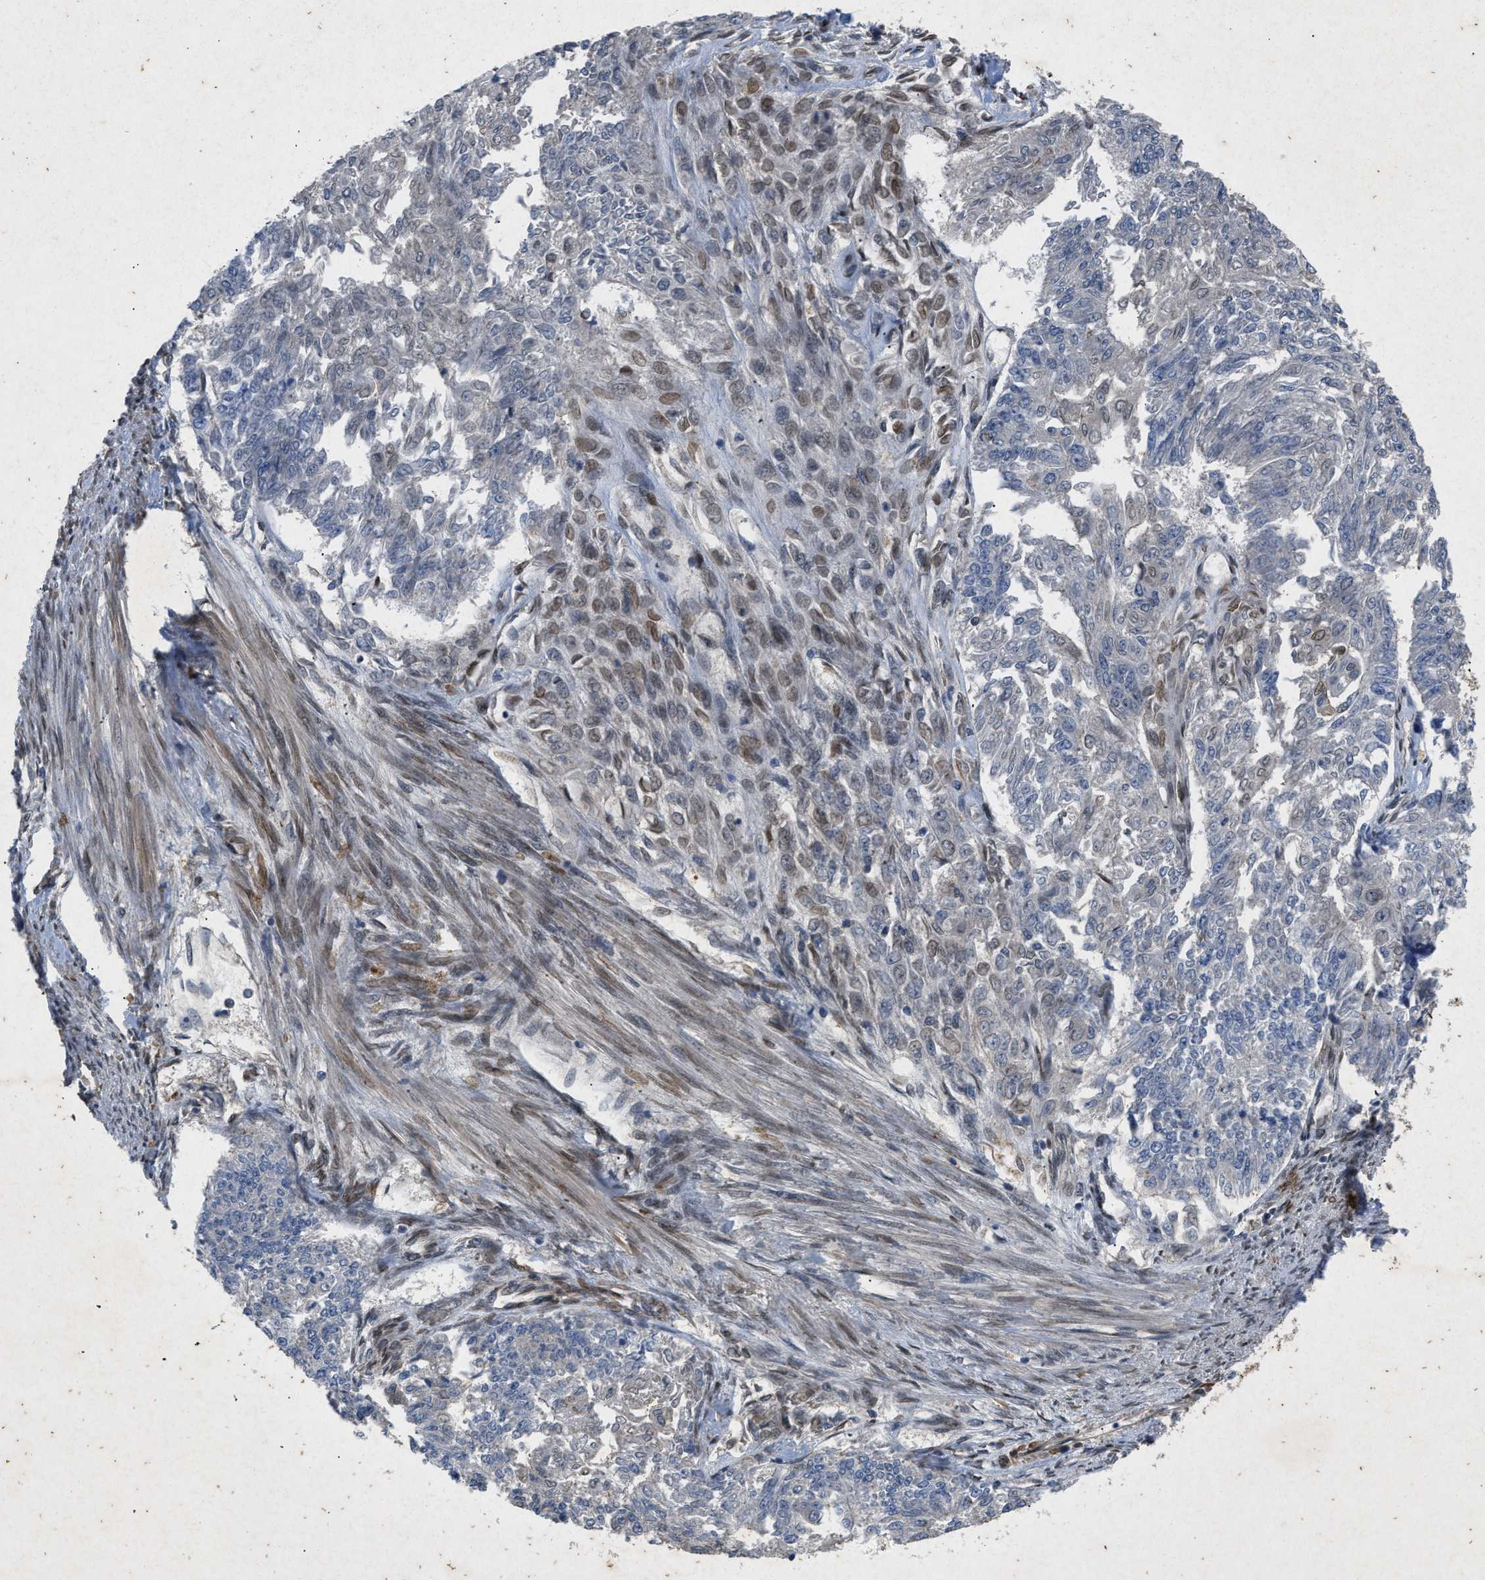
{"staining": {"intensity": "negative", "quantity": "none", "location": "none"}, "tissue": "endometrial cancer", "cell_type": "Tumor cells", "image_type": "cancer", "snomed": [{"axis": "morphology", "description": "Adenocarcinoma, NOS"}, {"axis": "topography", "description": "Endometrium"}], "caption": "A micrograph of human endometrial cancer is negative for staining in tumor cells. (DAB (3,3'-diaminobenzidine) immunohistochemistry (IHC) with hematoxylin counter stain).", "gene": "PRKG2", "patient": {"sex": "female", "age": 32}}